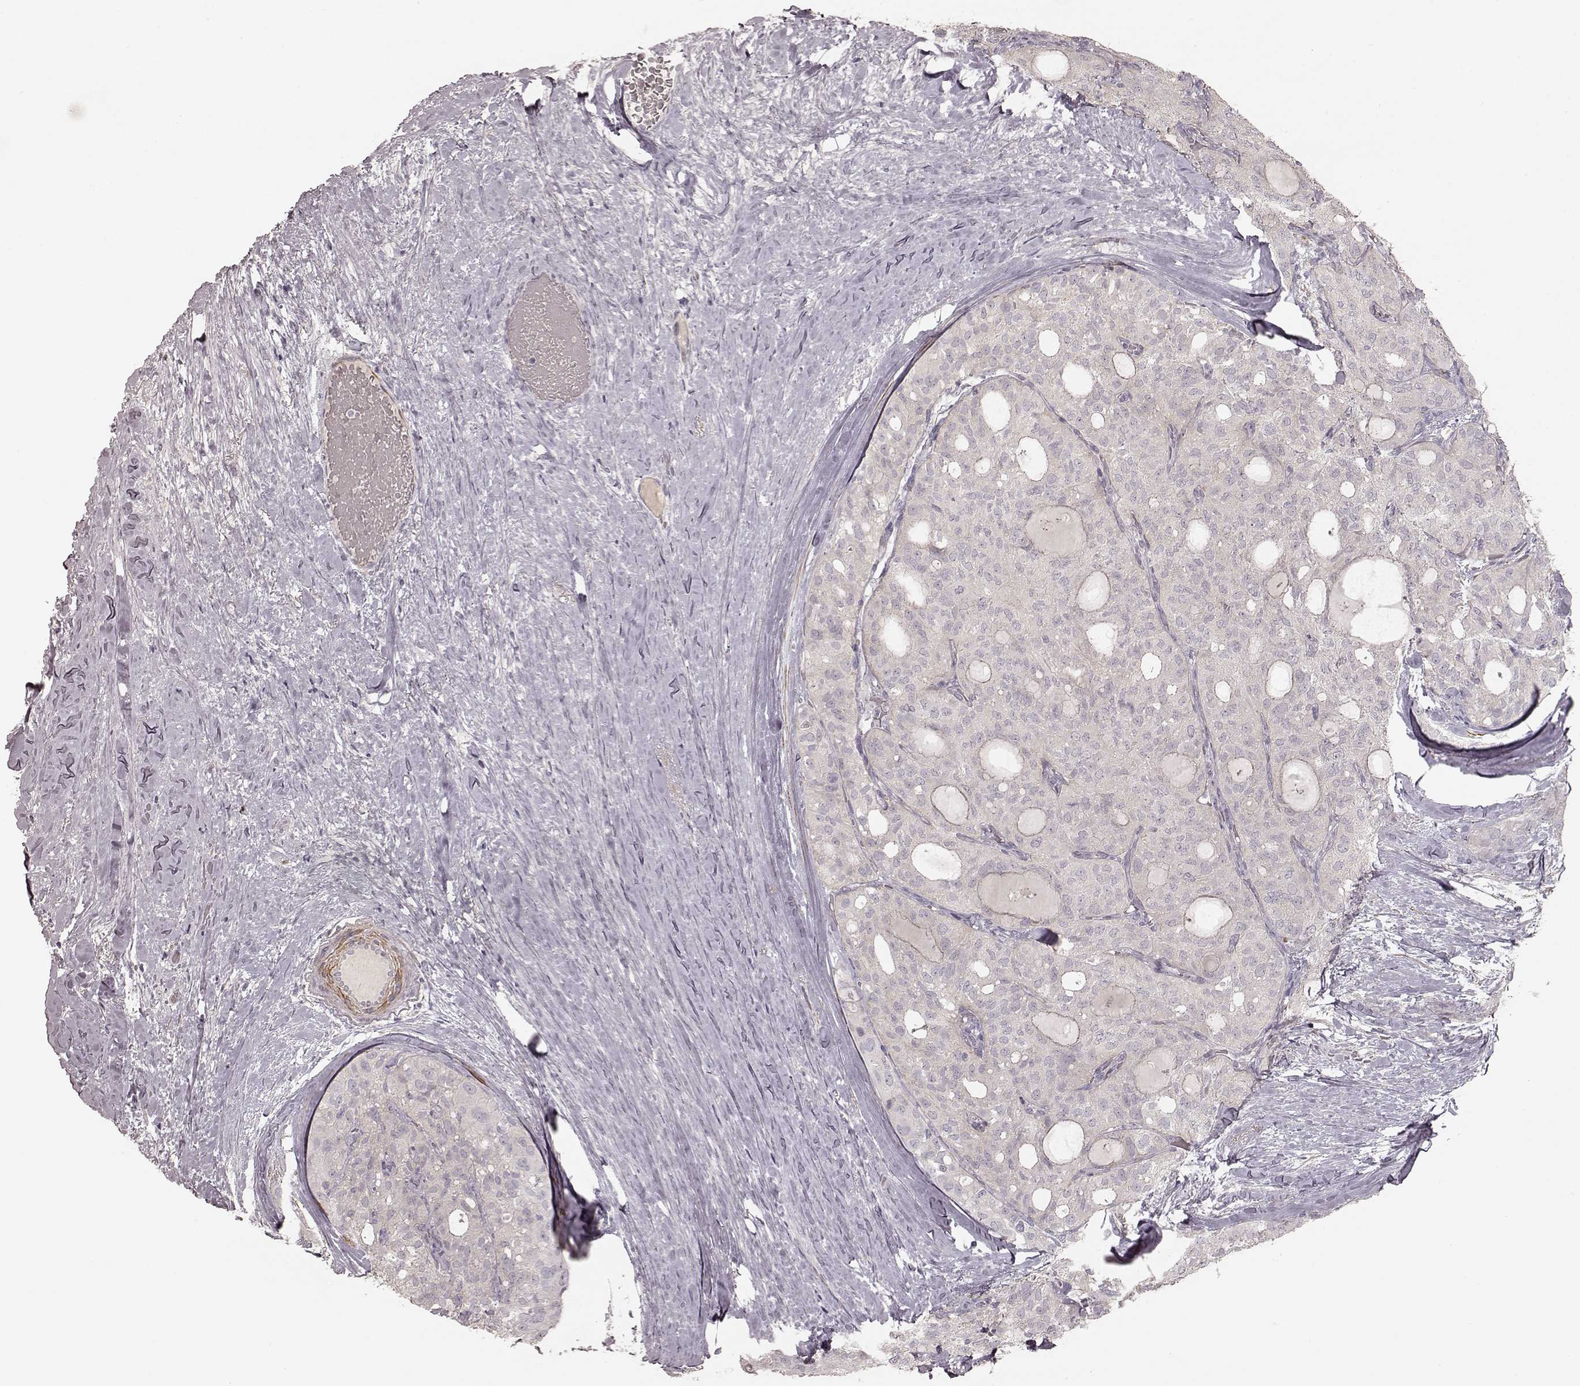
{"staining": {"intensity": "negative", "quantity": "none", "location": "none"}, "tissue": "thyroid cancer", "cell_type": "Tumor cells", "image_type": "cancer", "snomed": [{"axis": "morphology", "description": "Follicular adenoma carcinoma, NOS"}, {"axis": "topography", "description": "Thyroid gland"}], "caption": "Immunohistochemistry (IHC) of human thyroid follicular adenoma carcinoma displays no positivity in tumor cells. Brightfield microscopy of IHC stained with DAB (3,3'-diaminobenzidine) (brown) and hematoxylin (blue), captured at high magnification.", "gene": "KCNJ9", "patient": {"sex": "male", "age": 75}}